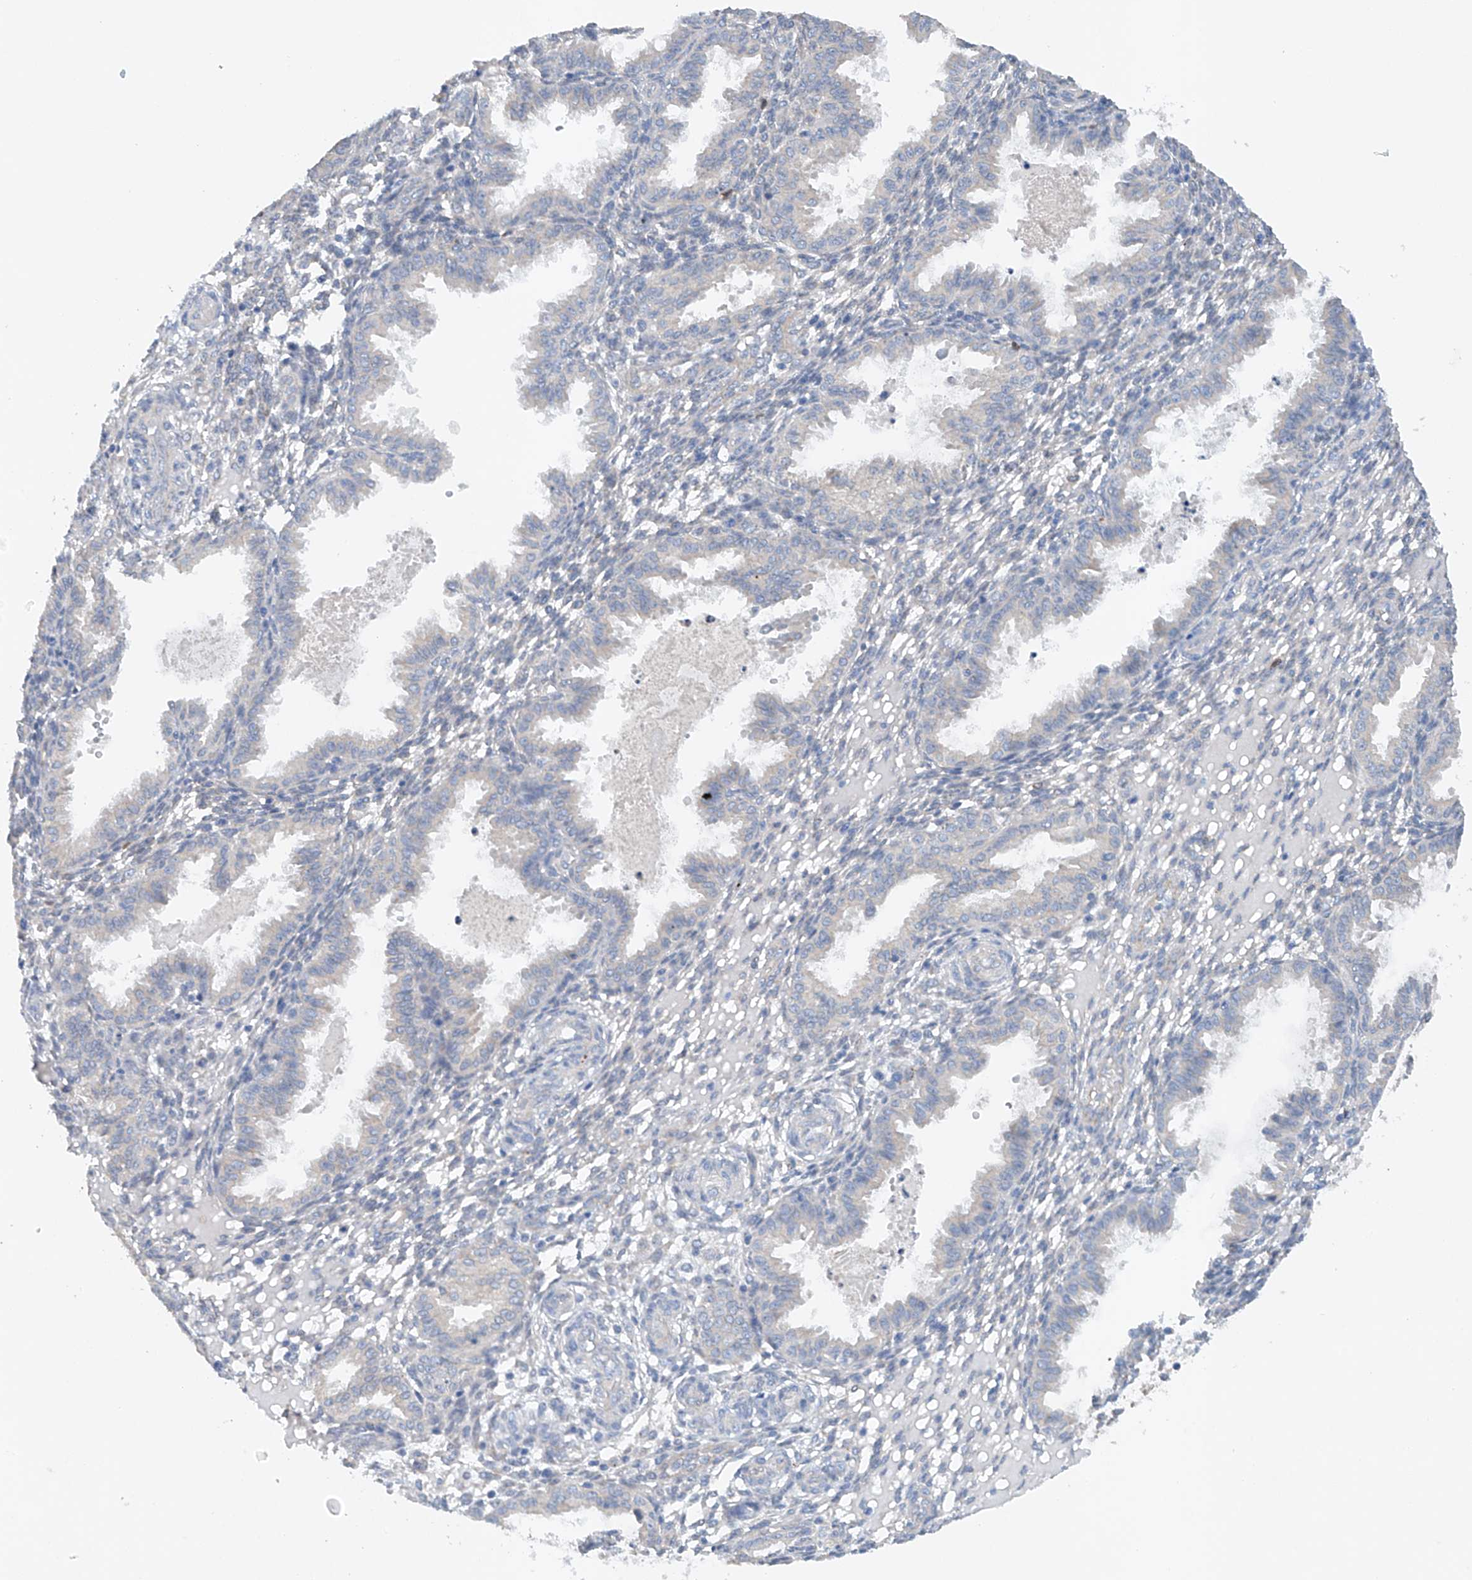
{"staining": {"intensity": "negative", "quantity": "none", "location": "none"}, "tissue": "endometrium", "cell_type": "Cells in endometrial stroma", "image_type": "normal", "snomed": [{"axis": "morphology", "description": "Normal tissue, NOS"}, {"axis": "topography", "description": "Endometrium"}], "caption": "IHC image of normal endometrium: human endometrium stained with DAB (3,3'-diaminobenzidine) exhibits no significant protein expression in cells in endometrial stroma.", "gene": "CEP85L", "patient": {"sex": "female", "age": 33}}